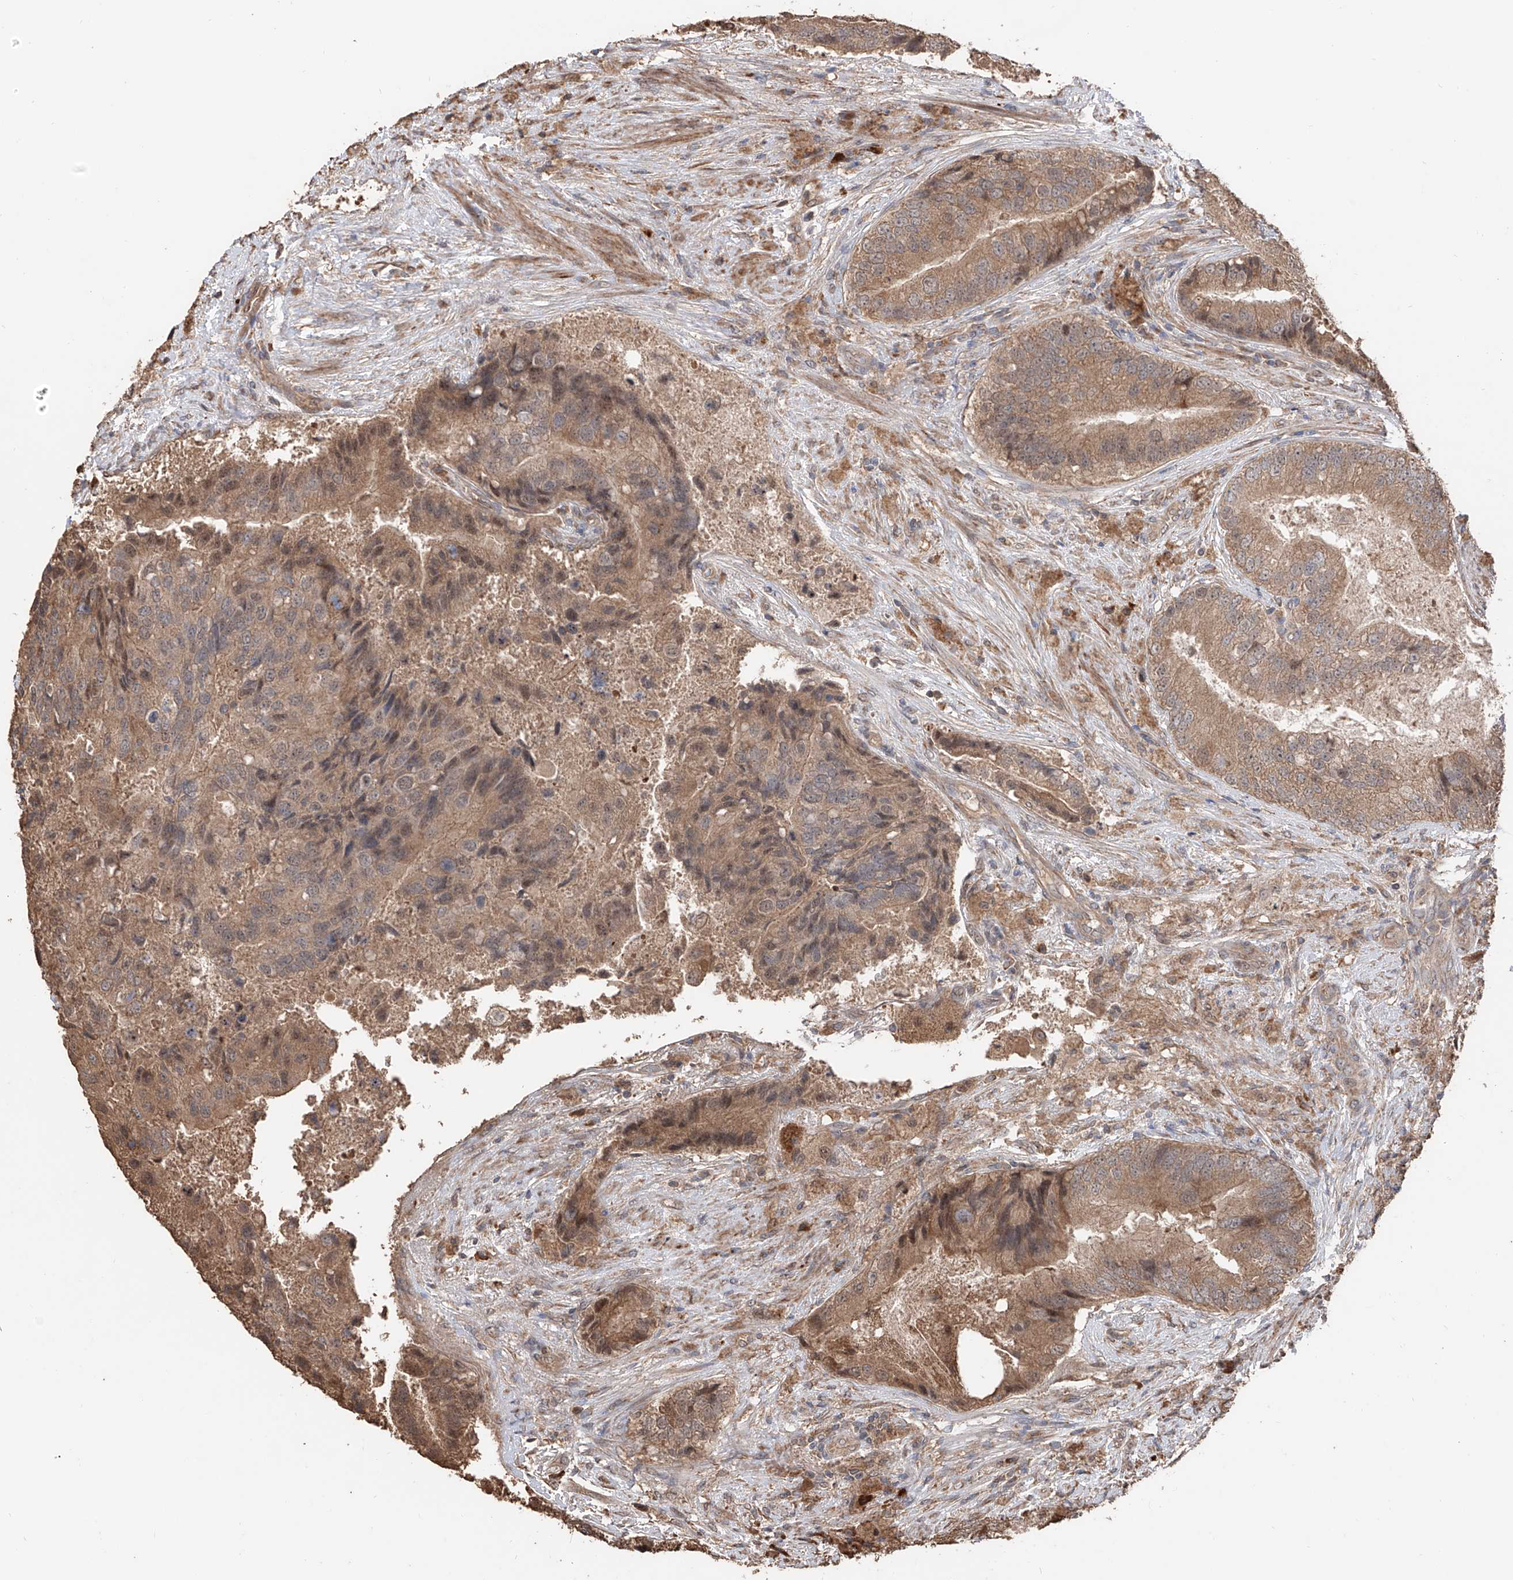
{"staining": {"intensity": "moderate", "quantity": ">75%", "location": "cytoplasmic/membranous"}, "tissue": "prostate cancer", "cell_type": "Tumor cells", "image_type": "cancer", "snomed": [{"axis": "morphology", "description": "Adenocarcinoma, High grade"}, {"axis": "topography", "description": "Prostate"}], "caption": "Immunohistochemistry of prostate cancer (high-grade adenocarcinoma) exhibits medium levels of moderate cytoplasmic/membranous positivity in approximately >75% of tumor cells.", "gene": "FAM135A", "patient": {"sex": "male", "age": 70}}